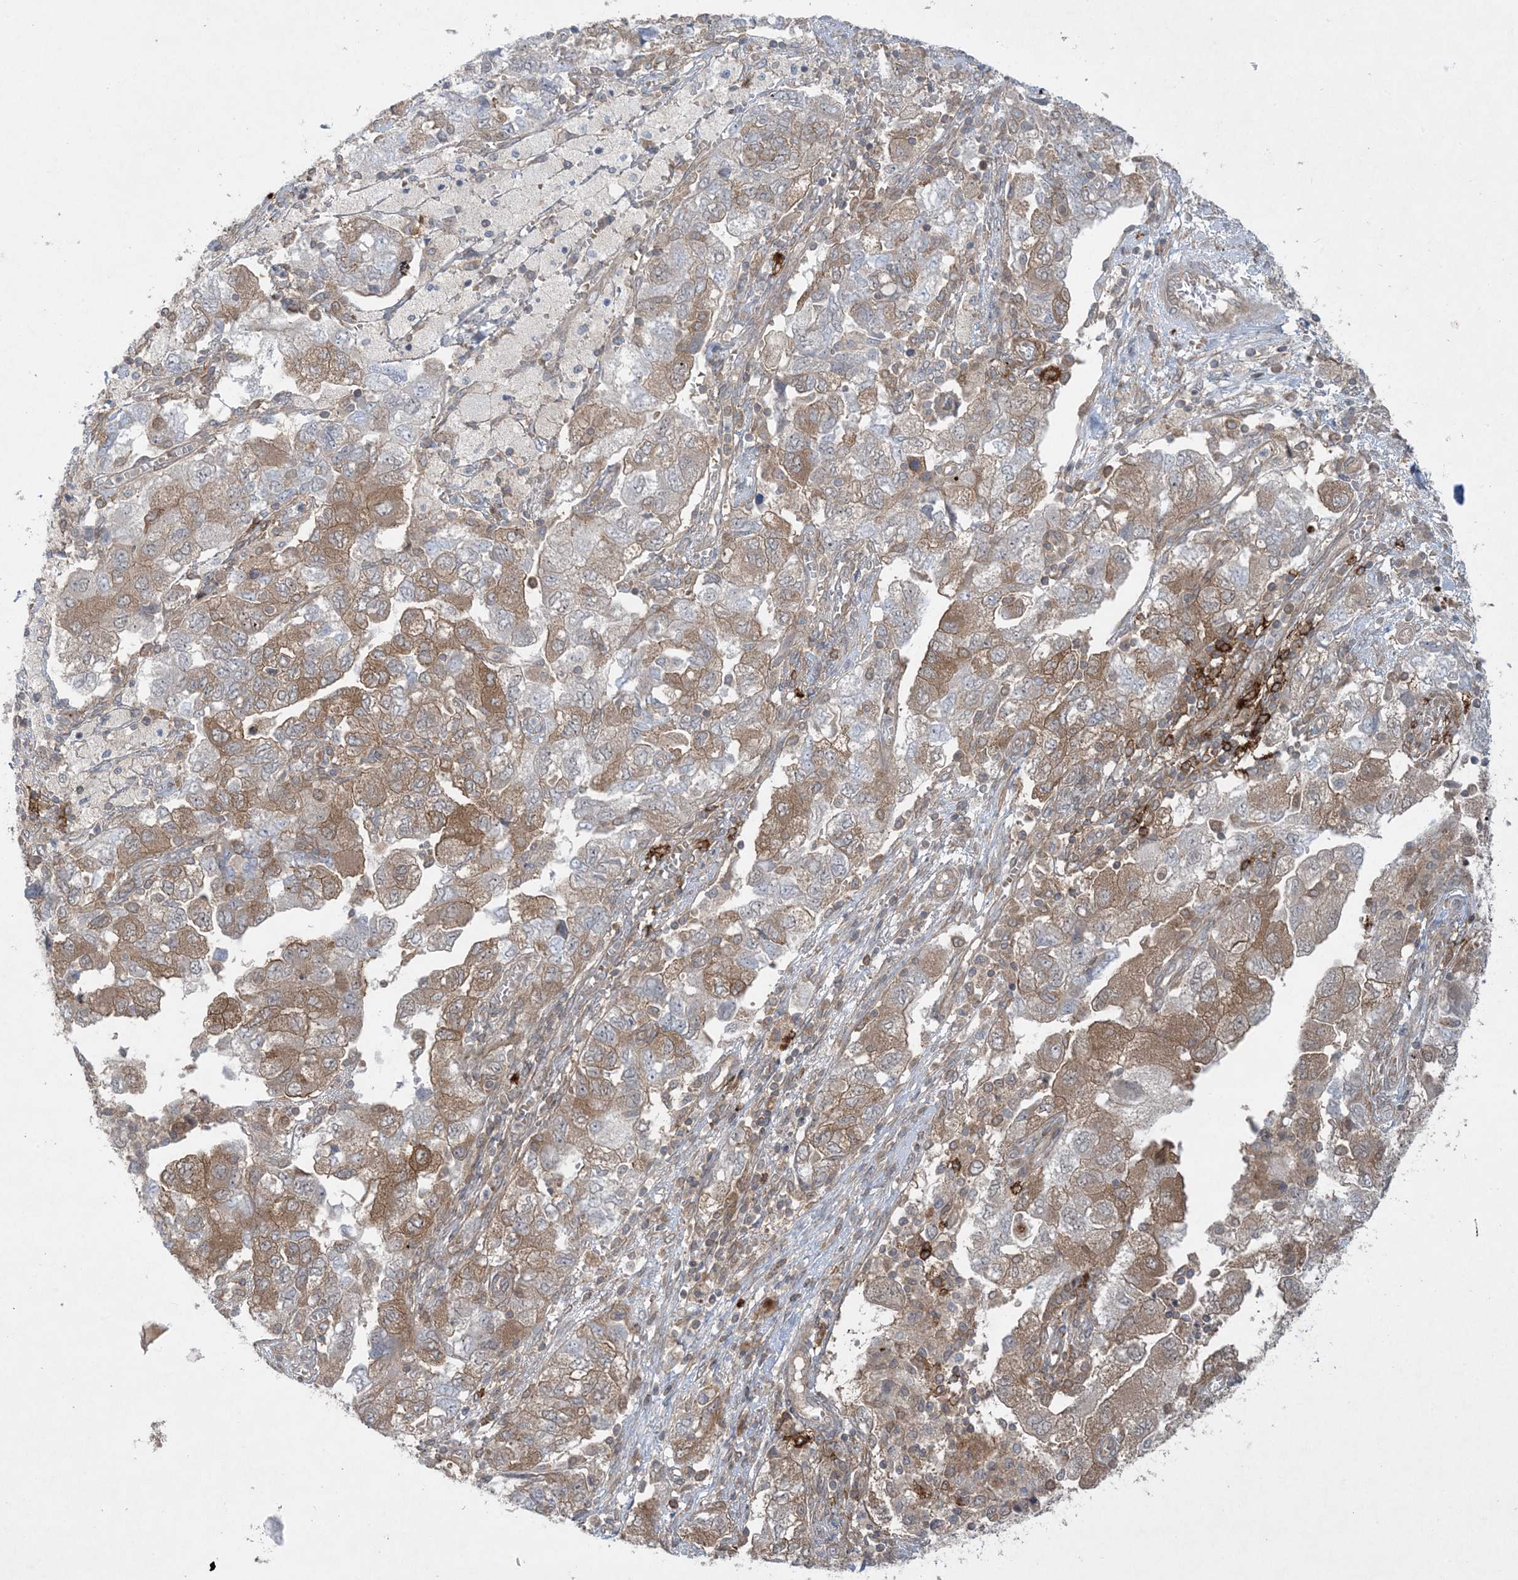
{"staining": {"intensity": "moderate", "quantity": "25%-75%", "location": "cytoplasmic/membranous"}, "tissue": "ovarian cancer", "cell_type": "Tumor cells", "image_type": "cancer", "snomed": [{"axis": "morphology", "description": "Carcinoma, NOS"}, {"axis": "morphology", "description": "Cystadenocarcinoma, serous, NOS"}, {"axis": "topography", "description": "Ovary"}], "caption": "Protein staining displays moderate cytoplasmic/membranous staining in about 25%-75% of tumor cells in ovarian carcinoma.", "gene": "STAM2", "patient": {"sex": "female", "age": 69}}